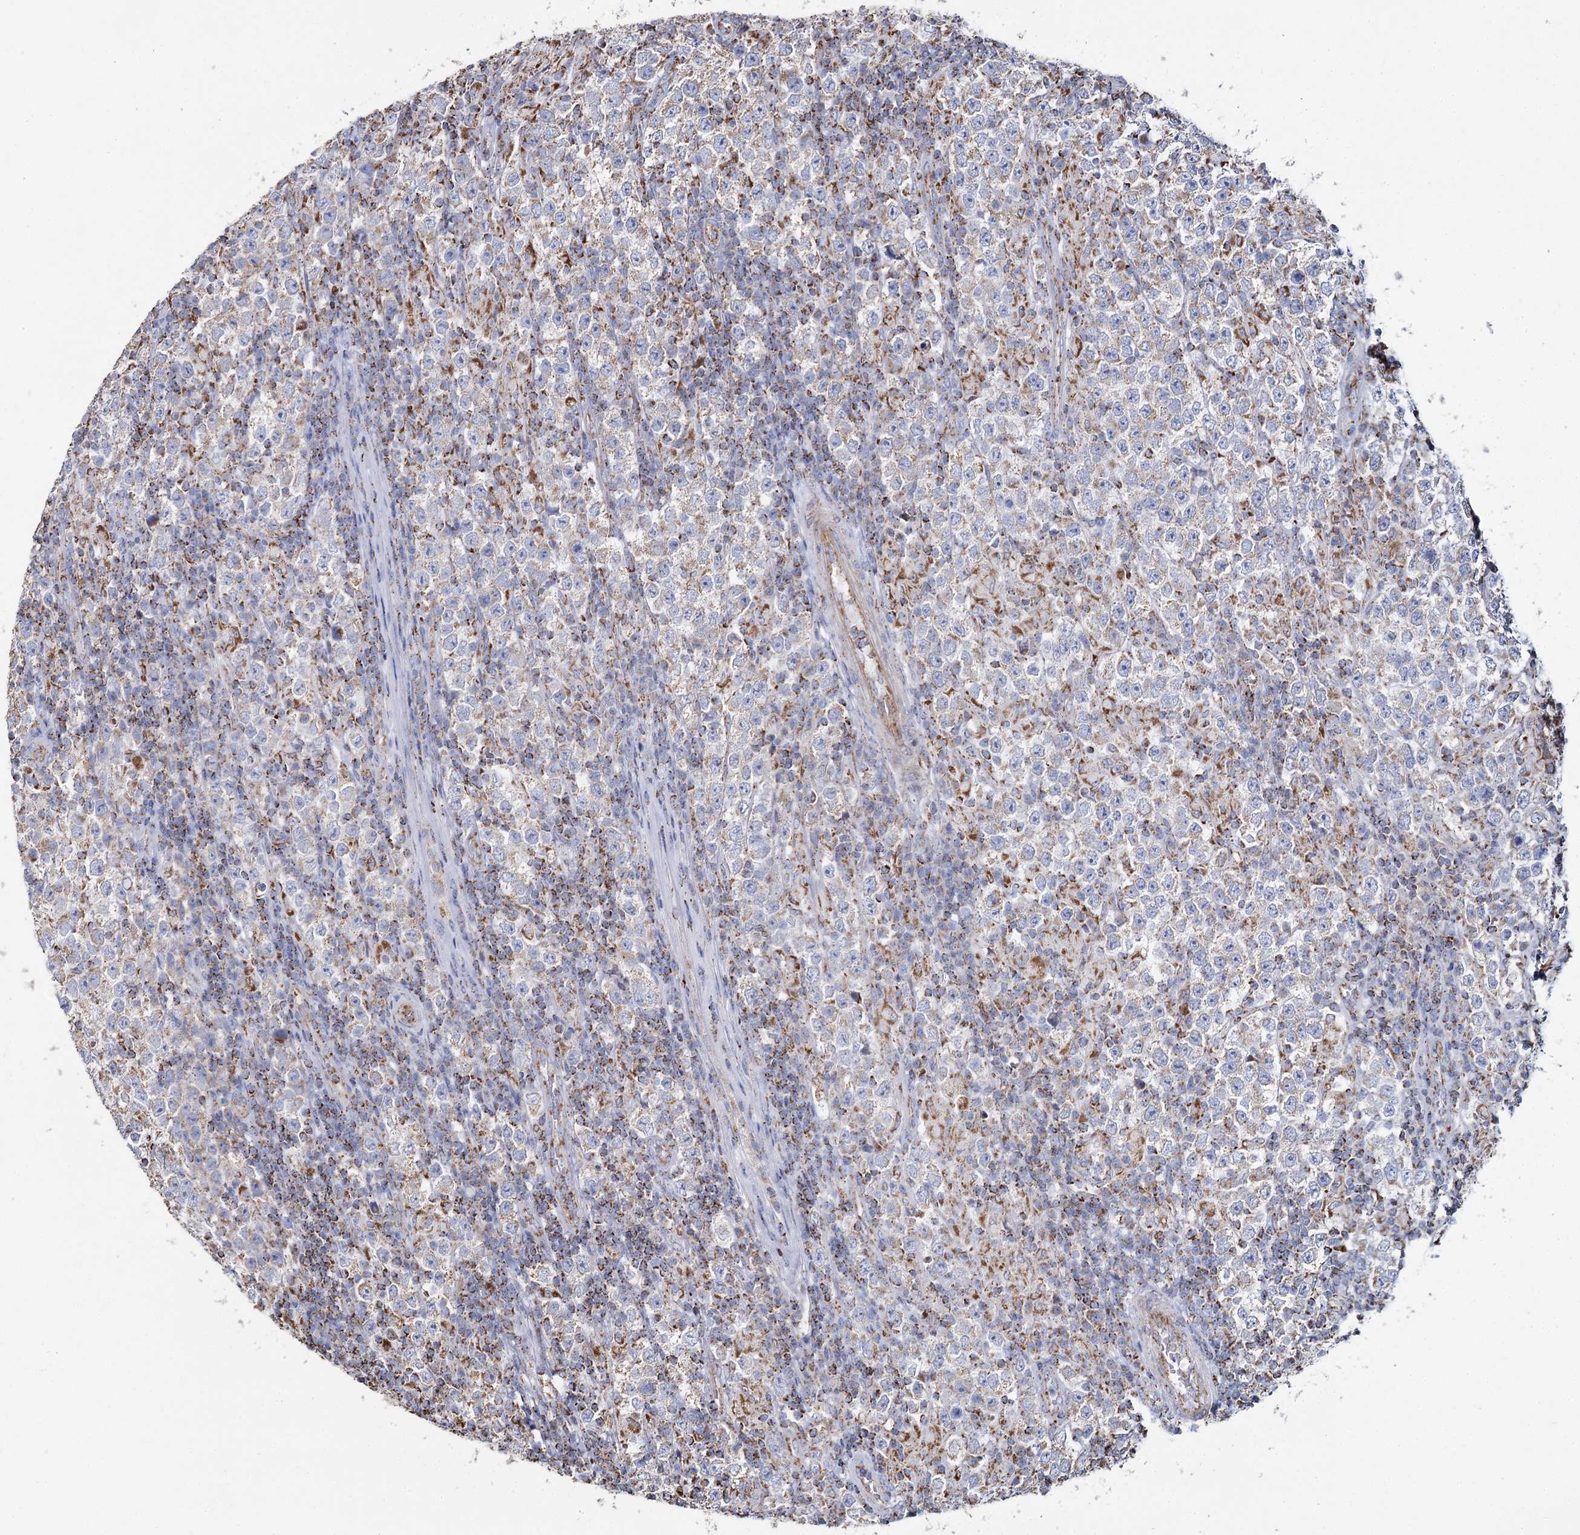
{"staining": {"intensity": "negative", "quantity": "none", "location": "none"}, "tissue": "testis cancer", "cell_type": "Tumor cells", "image_type": "cancer", "snomed": [{"axis": "morphology", "description": "Normal tissue, NOS"}, {"axis": "morphology", "description": "Urothelial carcinoma, High grade"}, {"axis": "morphology", "description": "Seminoma, NOS"}, {"axis": "morphology", "description": "Carcinoma, Embryonal, NOS"}, {"axis": "topography", "description": "Urinary bladder"}, {"axis": "topography", "description": "Testis"}], "caption": "Immunohistochemistry (IHC) of testis cancer (seminoma) reveals no staining in tumor cells.", "gene": "MRPL44", "patient": {"sex": "male", "age": 41}}